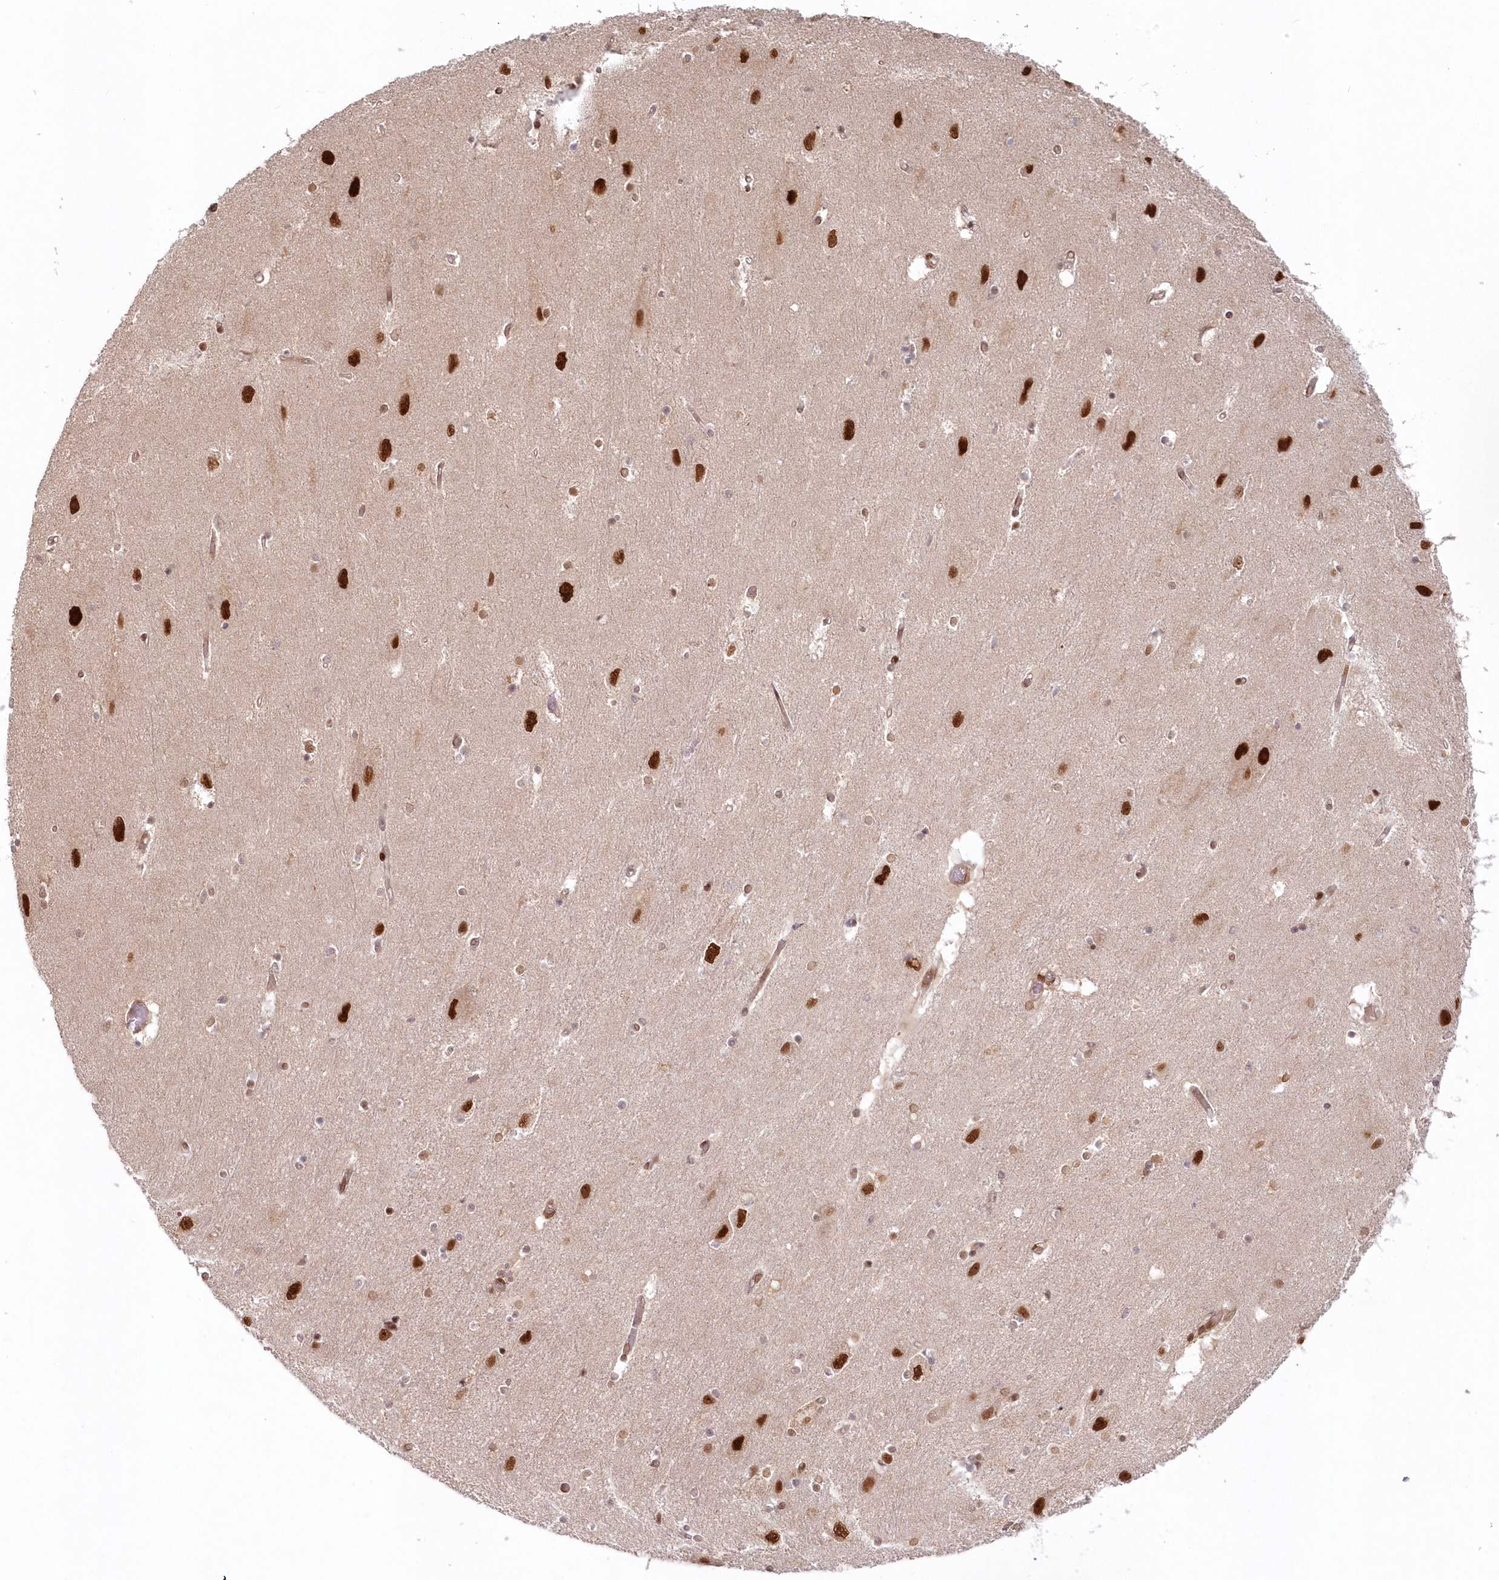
{"staining": {"intensity": "moderate", "quantity": "25%-75%", "location": "nuclear"}, "tissue": "hippocampus", "cell_type": "Glial cells", "image_type": "normal", "snomed": [{"axis": "morphology", "description": "Normal tissue, NOS"}, {"axis": "topography", "description": "Hippocampus"}], "caption": "Immunohistochemical staining of normal hippocampus demonstrates 25%-75% levels of moderate nuclear protein expression in about 25%-75% of glial cells.", "gene": "TOGARAM2", "patient": {"sex": "female", "age": 54}}